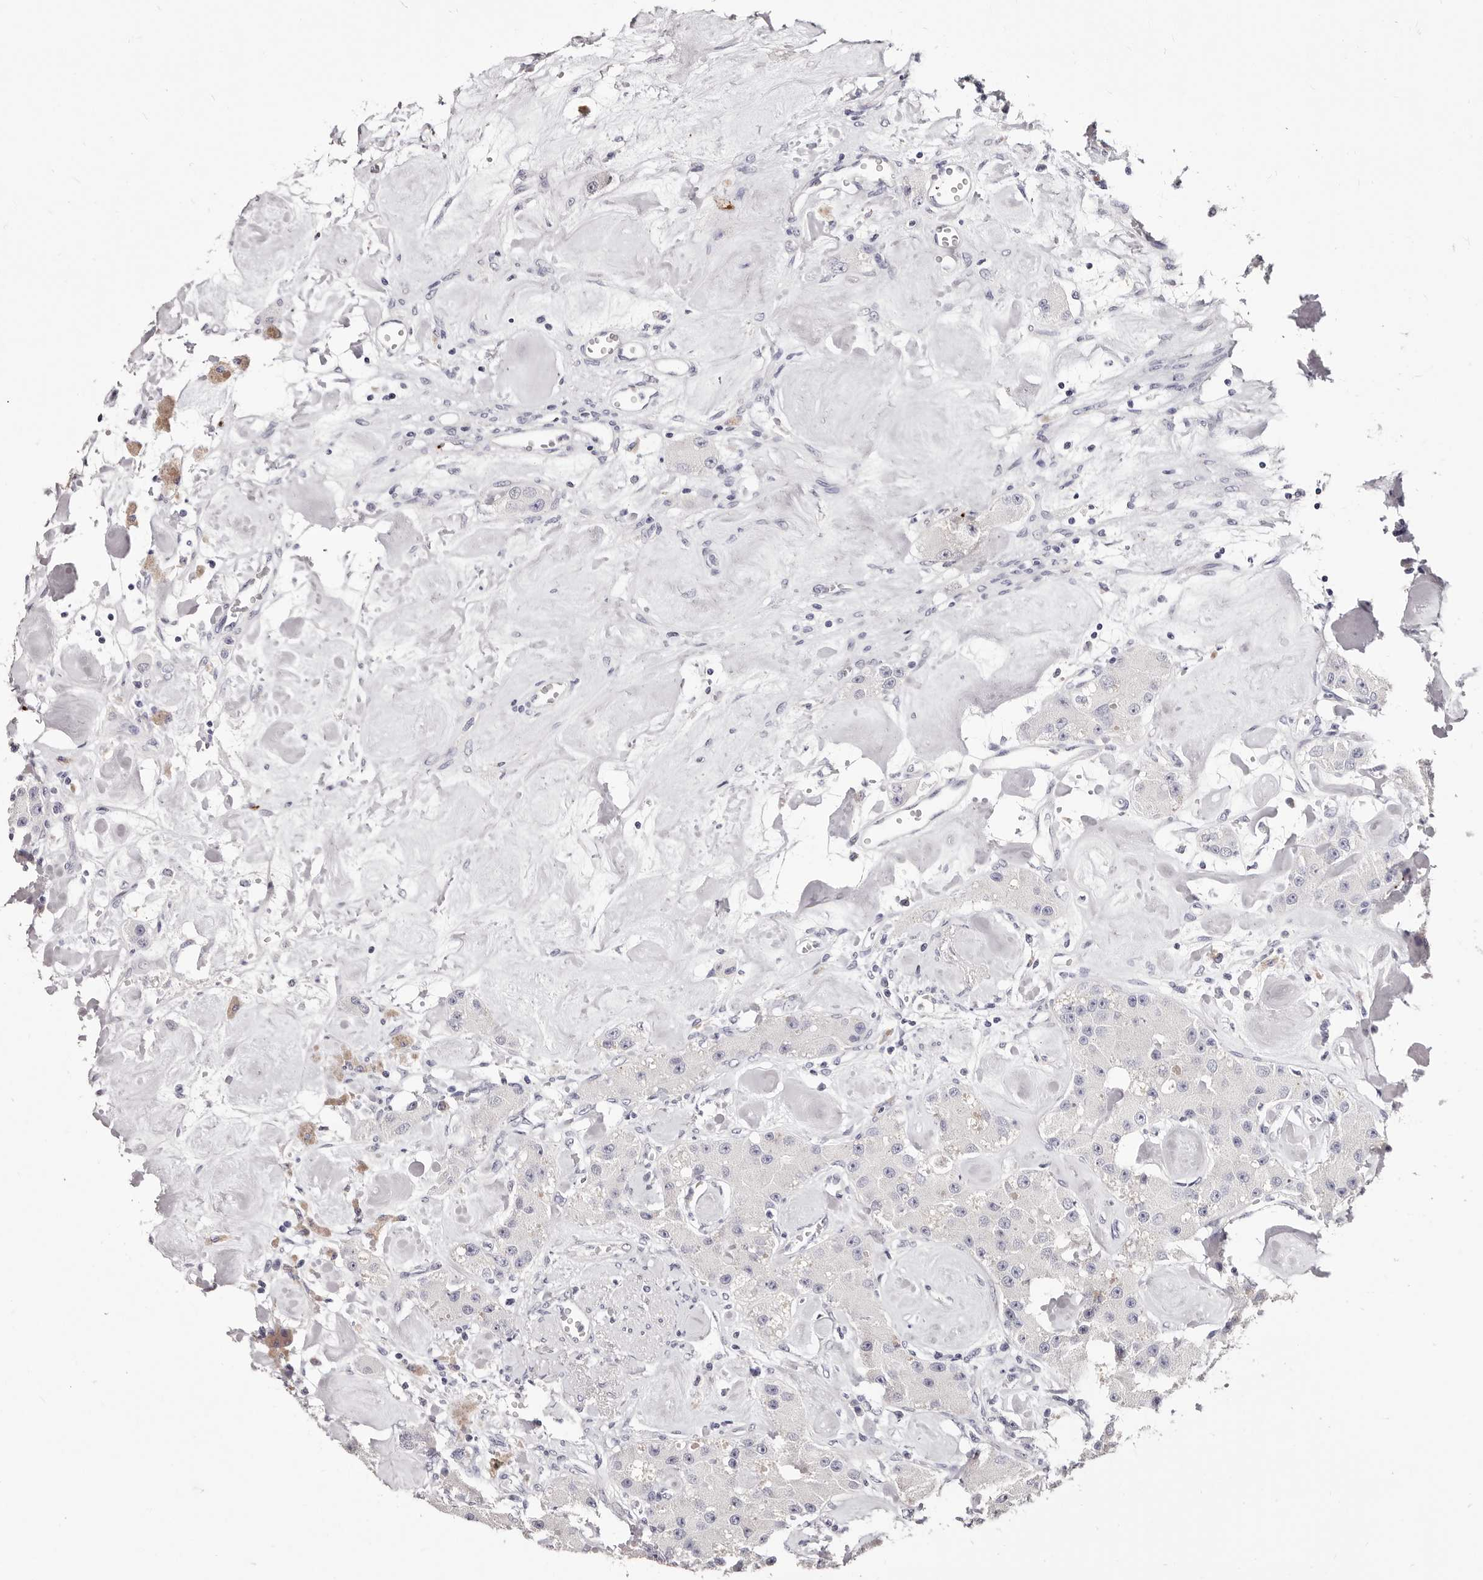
{"staining": {"intensity": "negative", "quantity": "none", "location": "none"}, "tissue": "carcinoid", "cell_type": "Tumor cells", "image_type": "cancer", "snomed": [{"axis": "morphology", "description": "Carcinoid, malignant, NOS"}, {"axis": "topography", "description": "Pancreas"}], "caption": "The histopathology image exhibits no significant staining in tumor cells of carcinoid.", "gene": "PF4", "patient": {"sex": "male", "age": 41}}